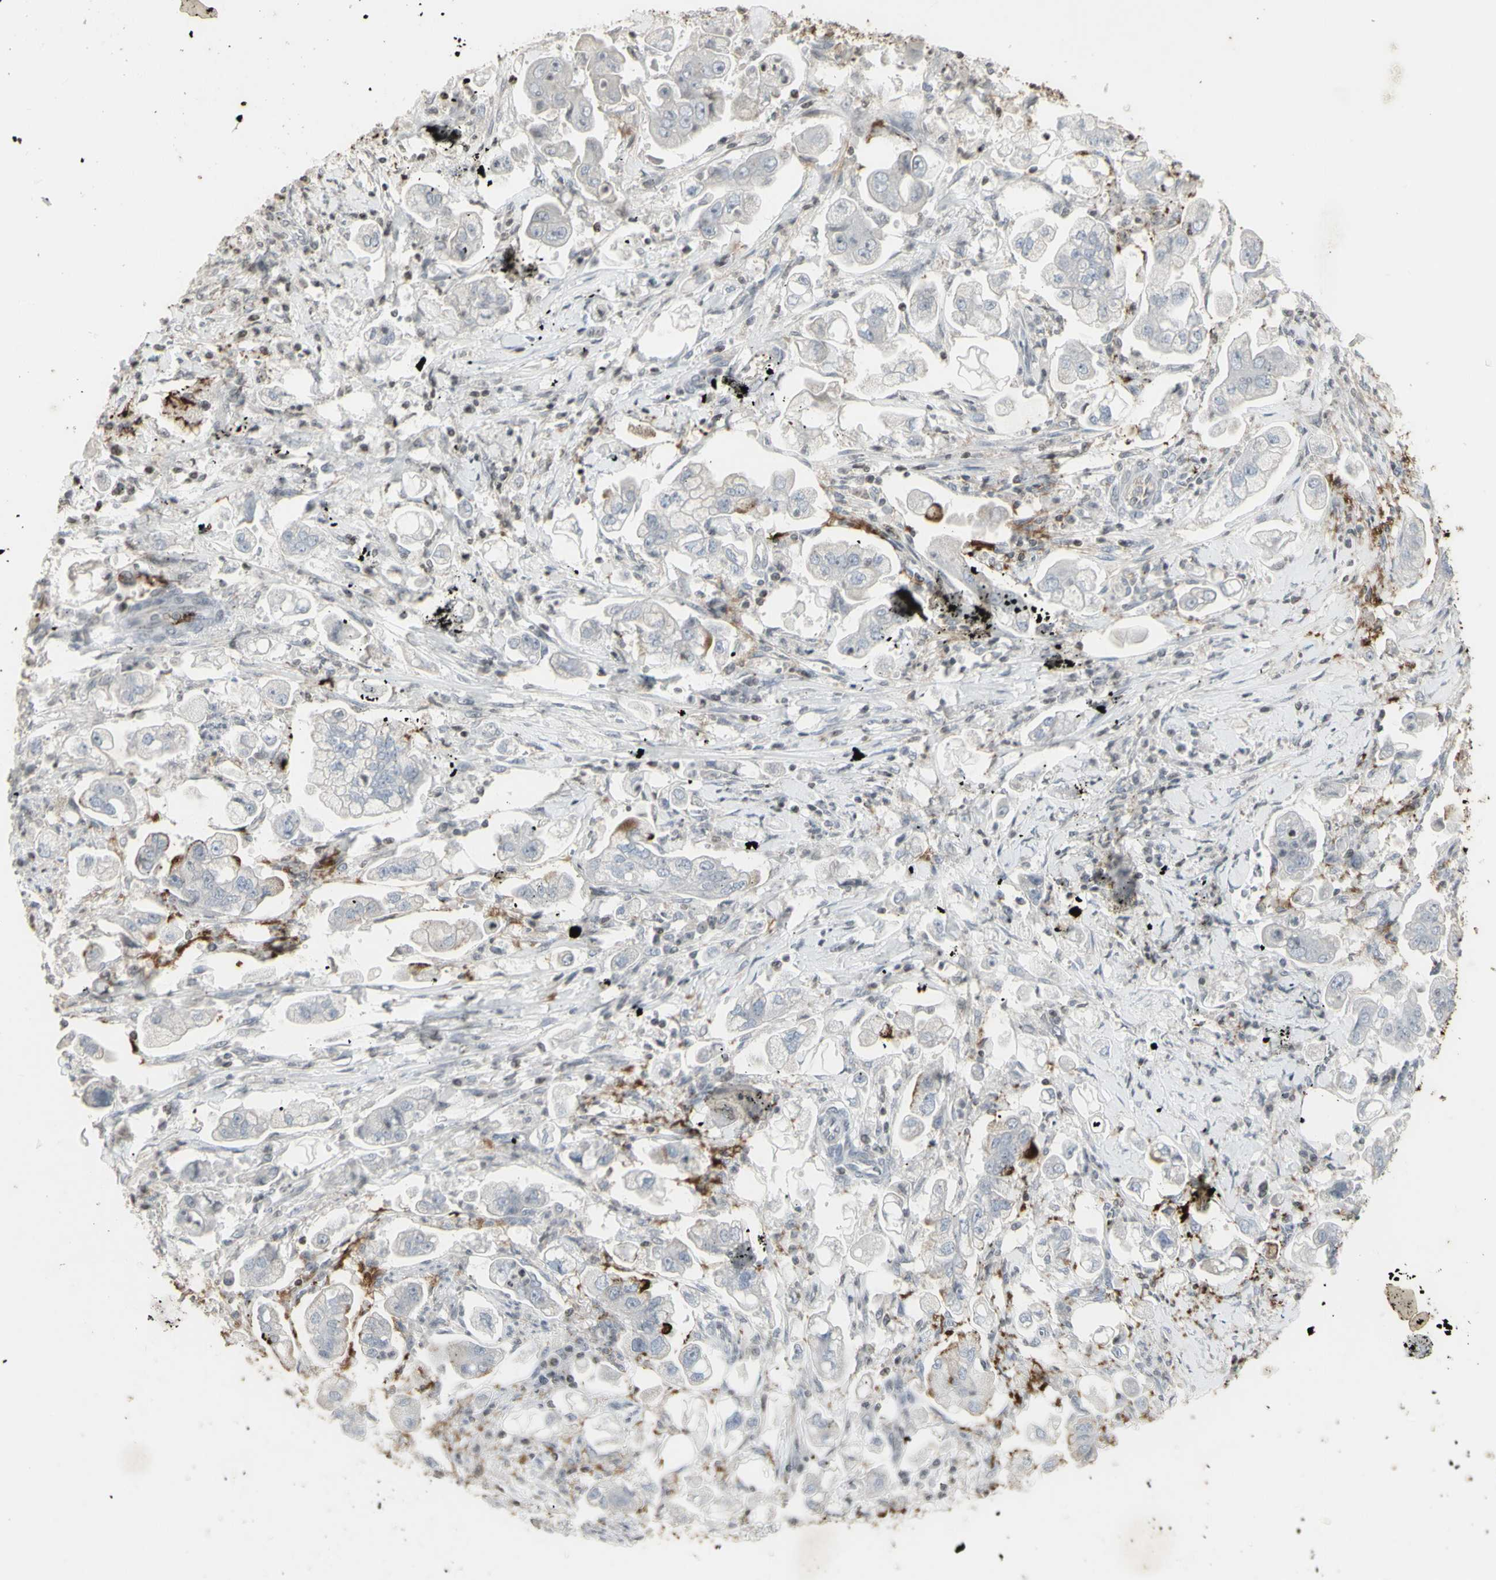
{"staining": {"intensity": "negative", "quantity": "none", "location": "none"}, "tissue": "stomach cancer", "cell_type": "Tumor cells", "image_type": "cancer", "snomed": [{"axis": "morphology", "description": "Adenocarcinoma, NOS"}, {"axis": "topography", "description": "Stomach"}], "caption": "The image shows no significant staining in tumor cells of stomach cancer (adenocarcinoma).", "gene": "MUC5AC", "patient": {"sex": "male", "age": 62}}